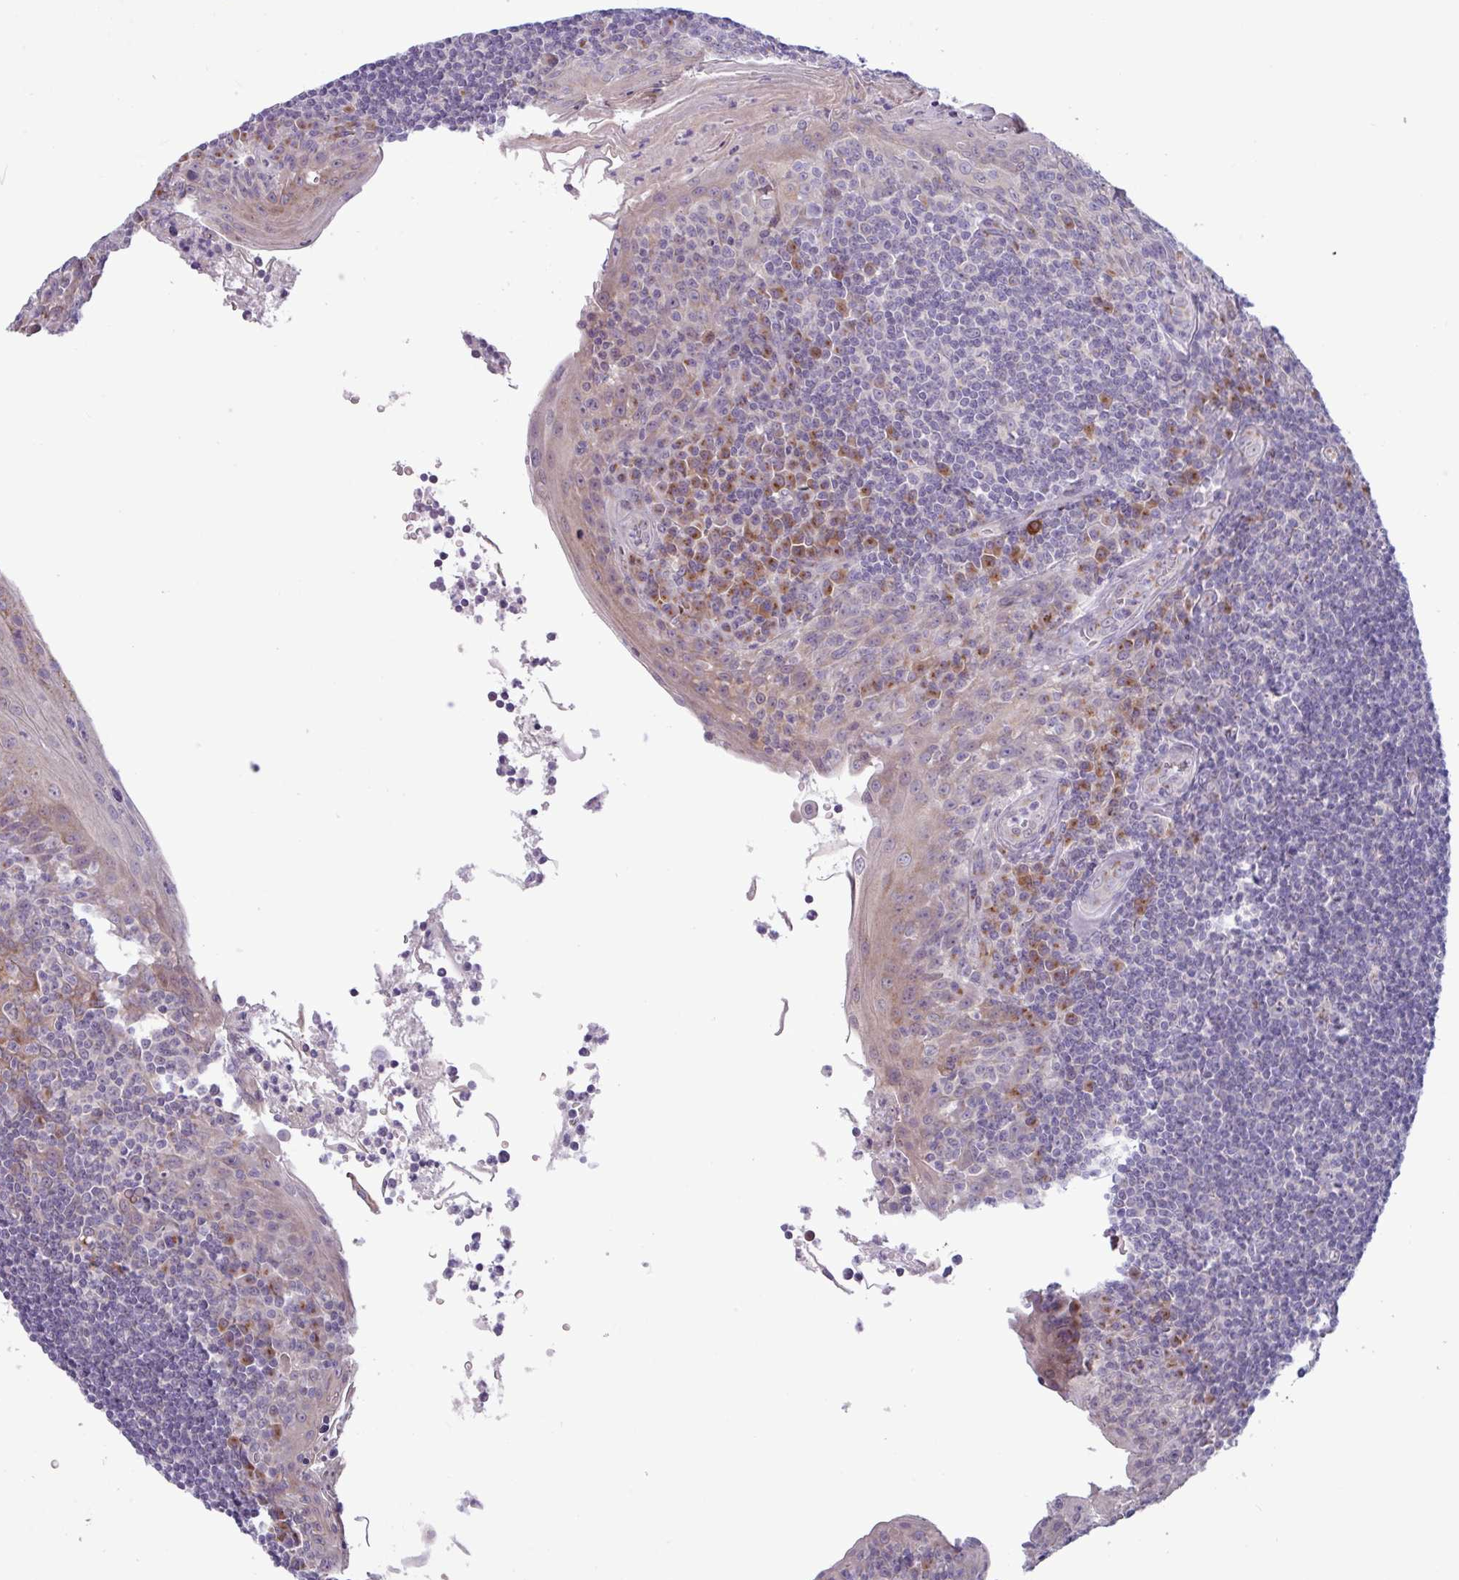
{"staining": {"intensity": "moderate", "quantity": "<25%", "location": "cytoplasmic/membranous"}, "tissue": "tonsil", "cell_type": "Germinal center cells", "image_type": "normal", "snomed": [{"axis": "morphology", "description": "Normal tissue, NOS"}, {"axis": "topography", "description": "Tonsil"}], "caption": "Protein staining of normal tonsil exhibits moderate cytoplasmic/membranous expression in approximately <25% of germinal center cells. The staining is performed using DAB (3,3'-diaminobenzidine) brown chromogen to label protein expression. The nuclei are counter-stained blue using hematoxylin.", "gene": "STIMATE", "patient": {"sex": "male", "age": 27}}